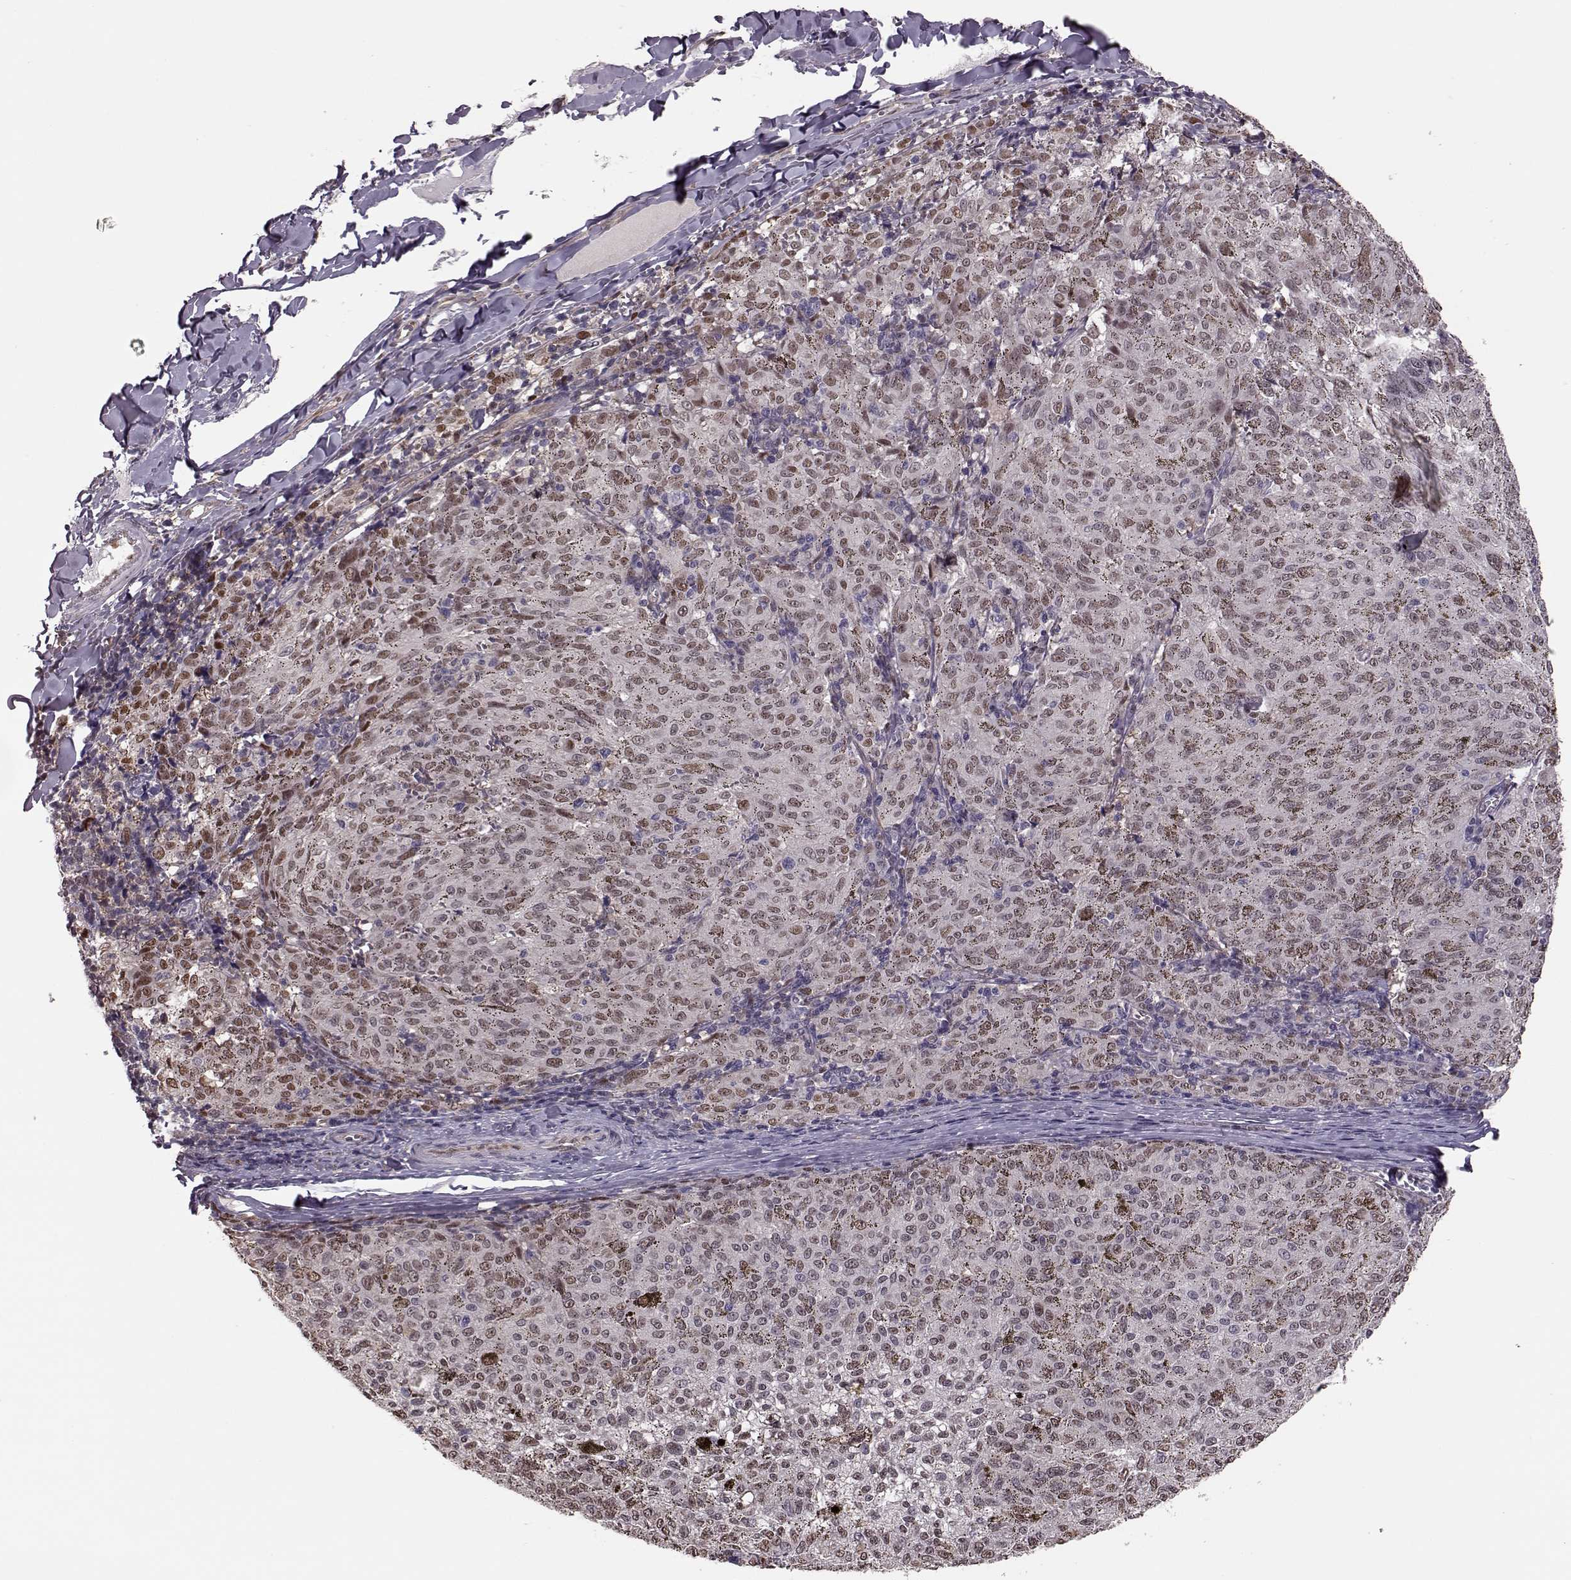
{"staining": {"intensity": "moderate", "quantity": "<25%", "location": "nuclear"}, "tissue": "melanoma", "cell_type": "Tumor cells", "image_type": "cancer", "snomed": [{"axis": "morphology", "description": "Malignant melanoma, NOS"}, {"axis": "topography", "description": "Skin"}], "caption": "Protein analysis of melanoma tissue displays moderate nuclear positivity in about <25% of tumor cells. (brown staining indicates protein expression, while blue staining denotes nuclei).", "gene": "KLF6", "patient": {"sex": "female", "age": 72}}